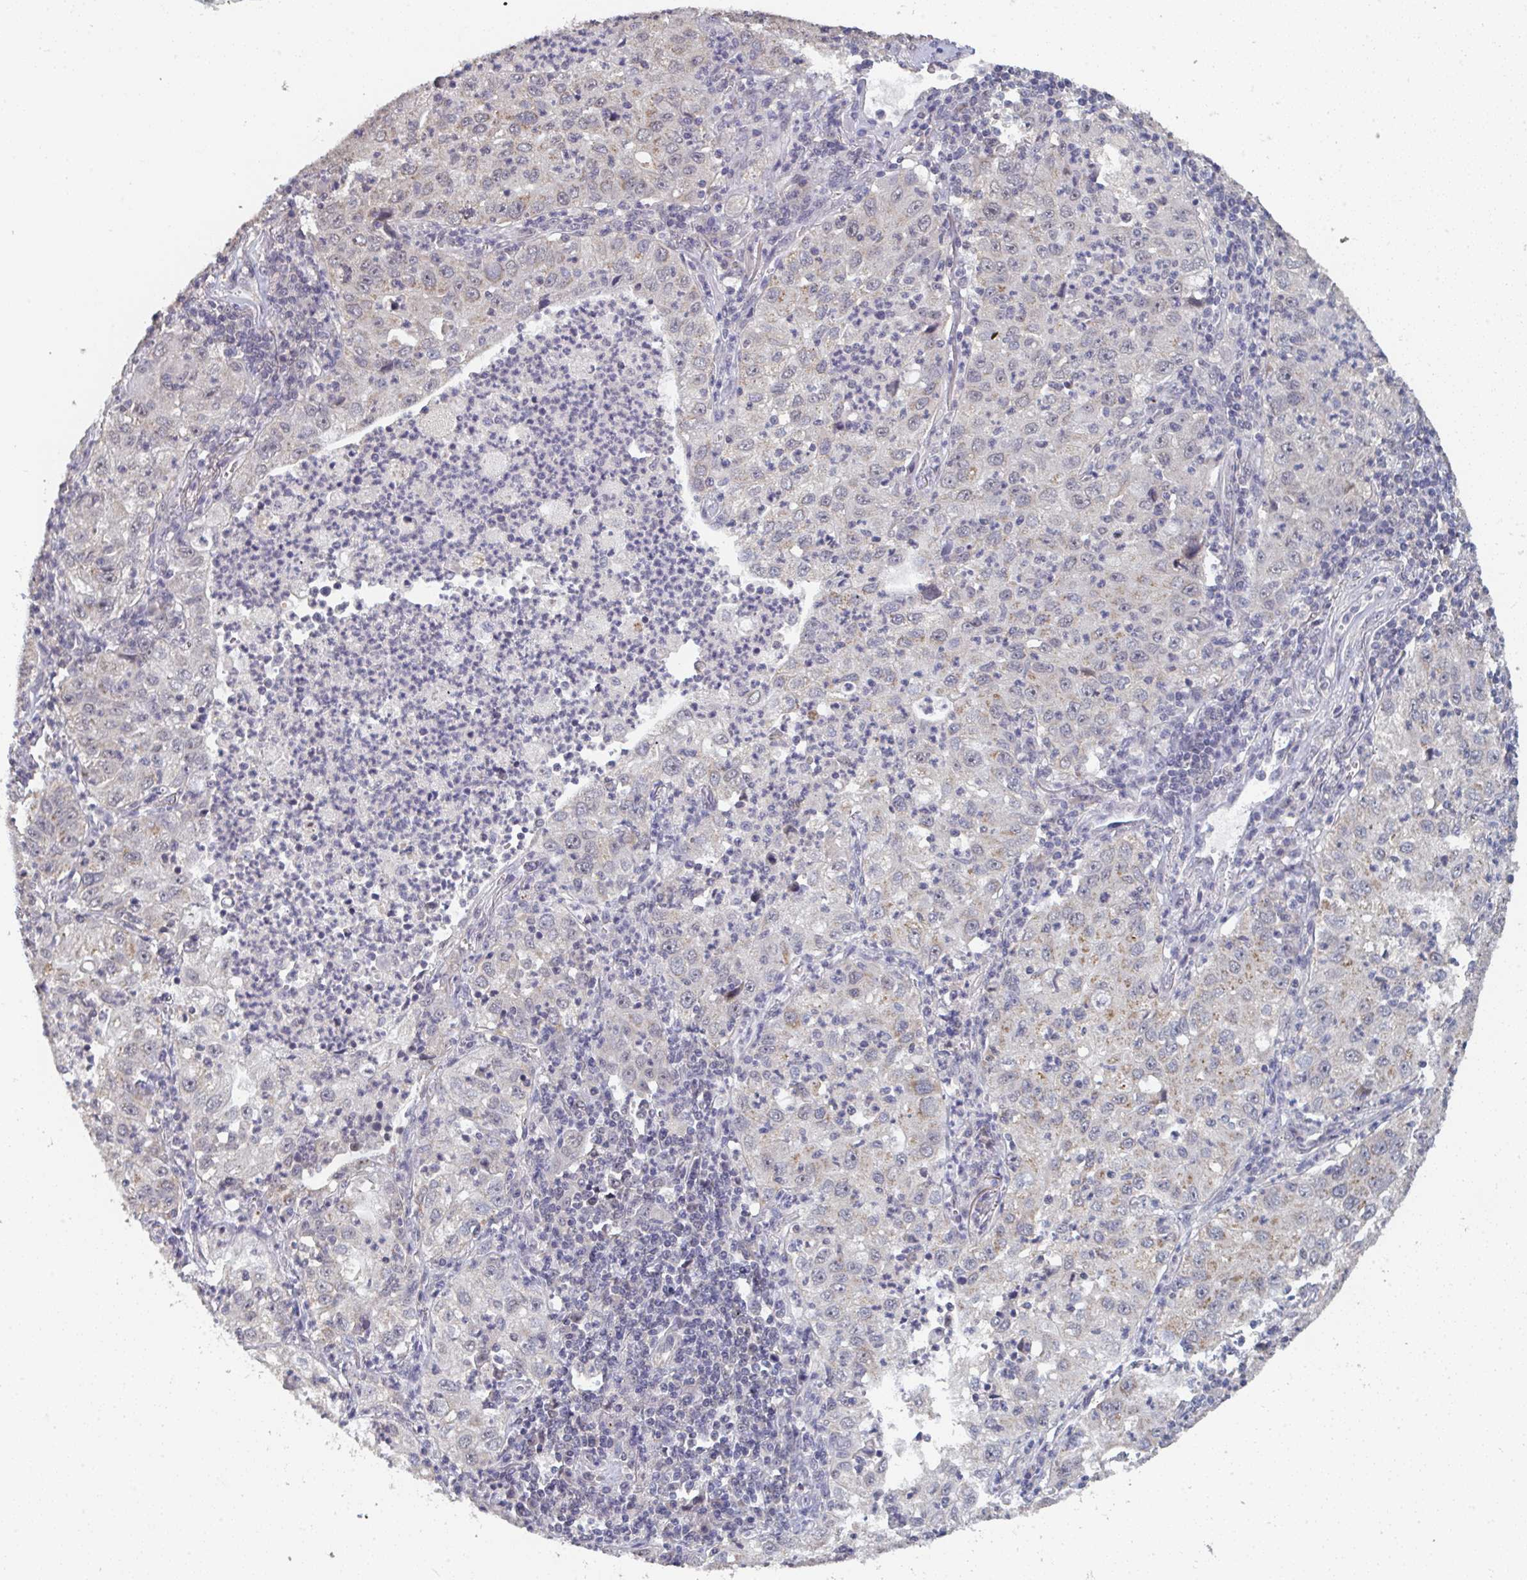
{"staining": {"intensity": "weak", "quantity": "<25%", "location": "cytoplasmic/membranous"}, "tissue": "lung cancer", "cell_type": "Tumor cells", "image_type": "cancer", "snomed": [{"axis": "morphology", "description": "Squamous cell carcinoma, NOS"}, {"axis": "topography", "description": "Lung"}], "caption": "Human lung cancer stained for a protein using IHC exhibits no staining in tumor cells.", "gene": "LIX1", "patient": {"sex": "male", "age": 71}}